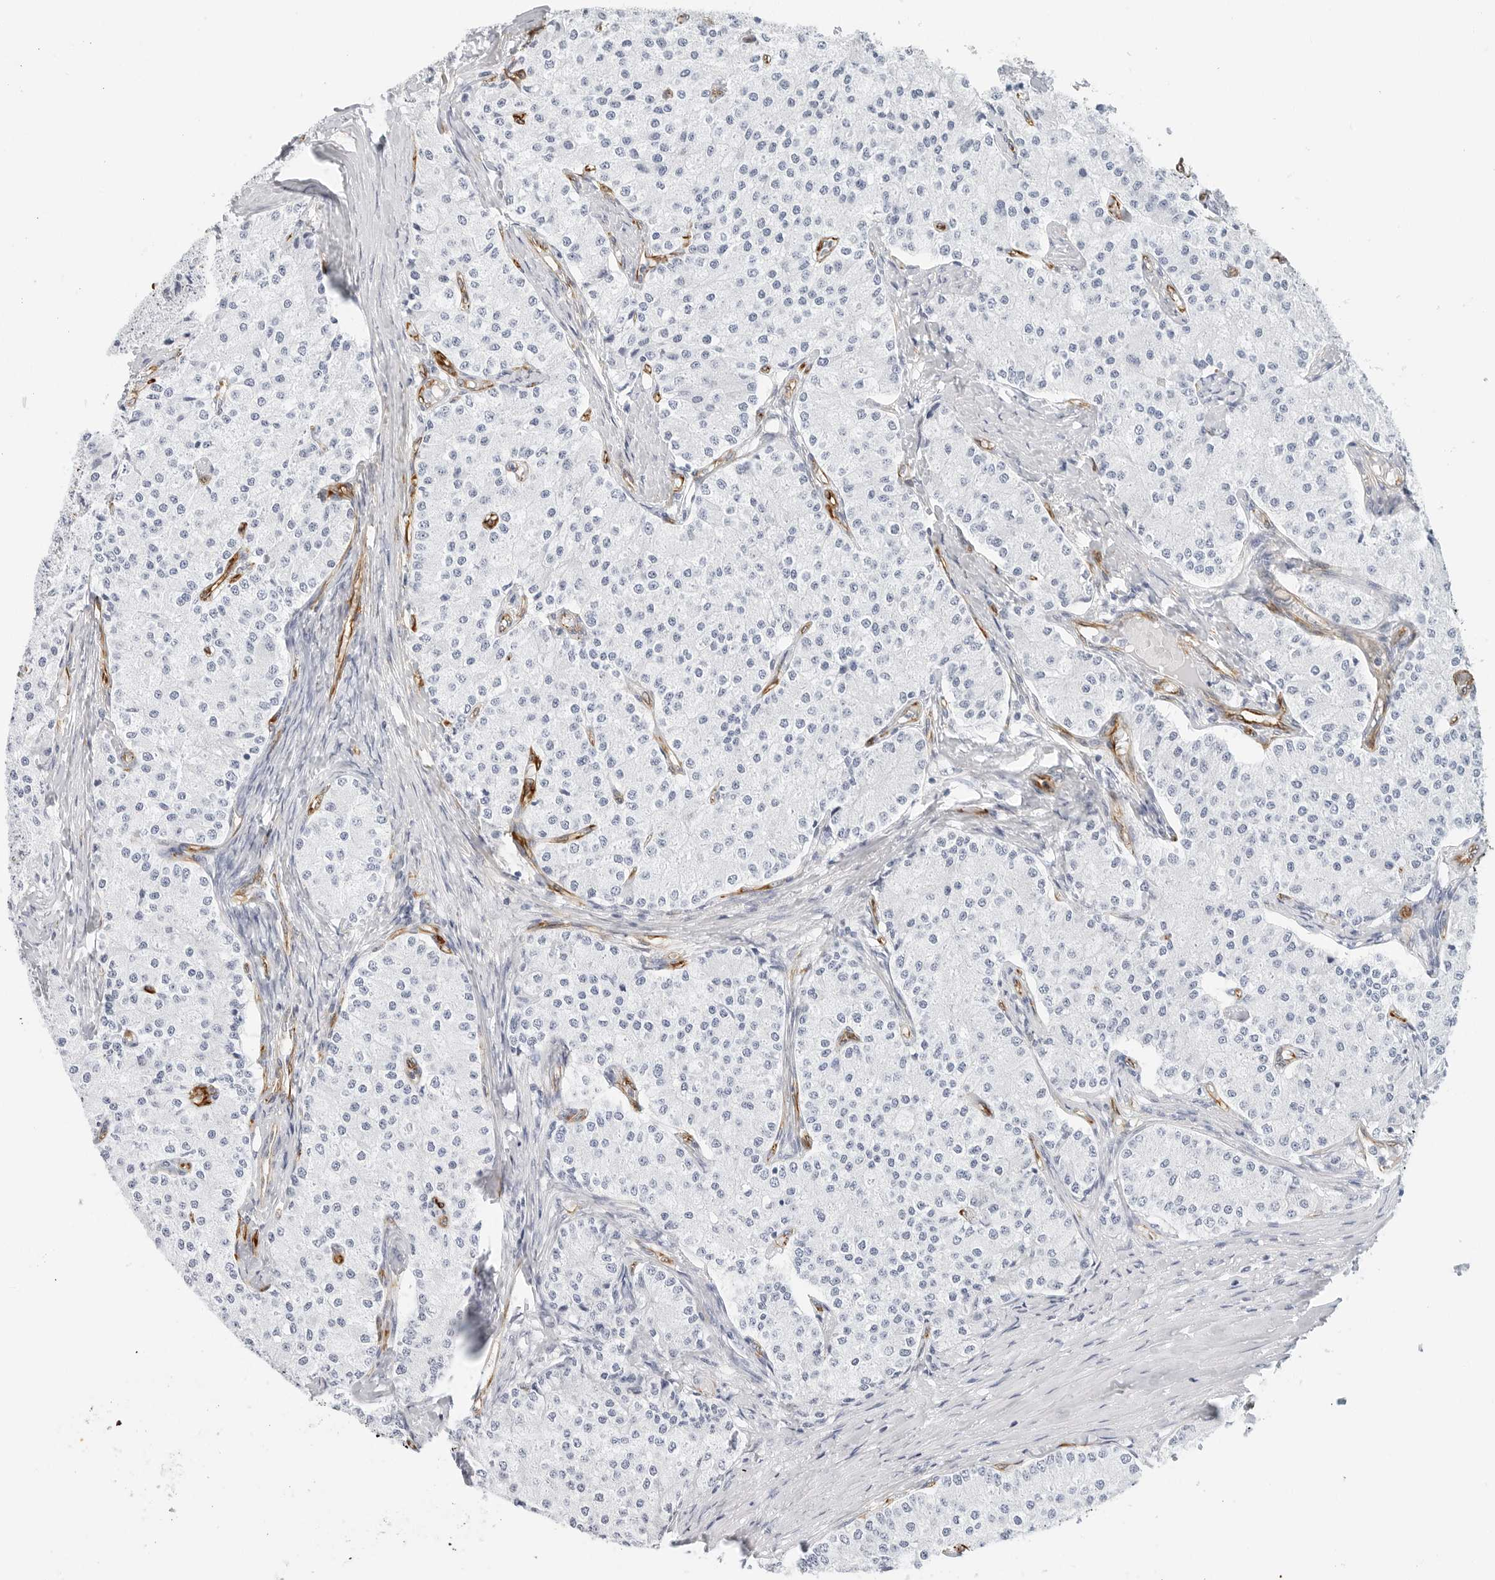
{"staining": {"intensity": "negative", "quantity": "none", "location": "none"}, "tissue": "carcinoid", "cell_type": "Tumor cells", "image_type": "cancer", "snomed": [{"axis": "morphology", "description": "Carcinoid, malignant, NOS"}, {"axis": "topography", "description": "Colon"}], "caption": "This is a photomicrograph of IHC staining of carcinoid, which shows no staining in tumor cells. (DAB (3,3'-diaminobenzidine) IHC with hematoxylin counter stain).", "gene": "NES", "patient": {"sex": "female", "age": 52}}